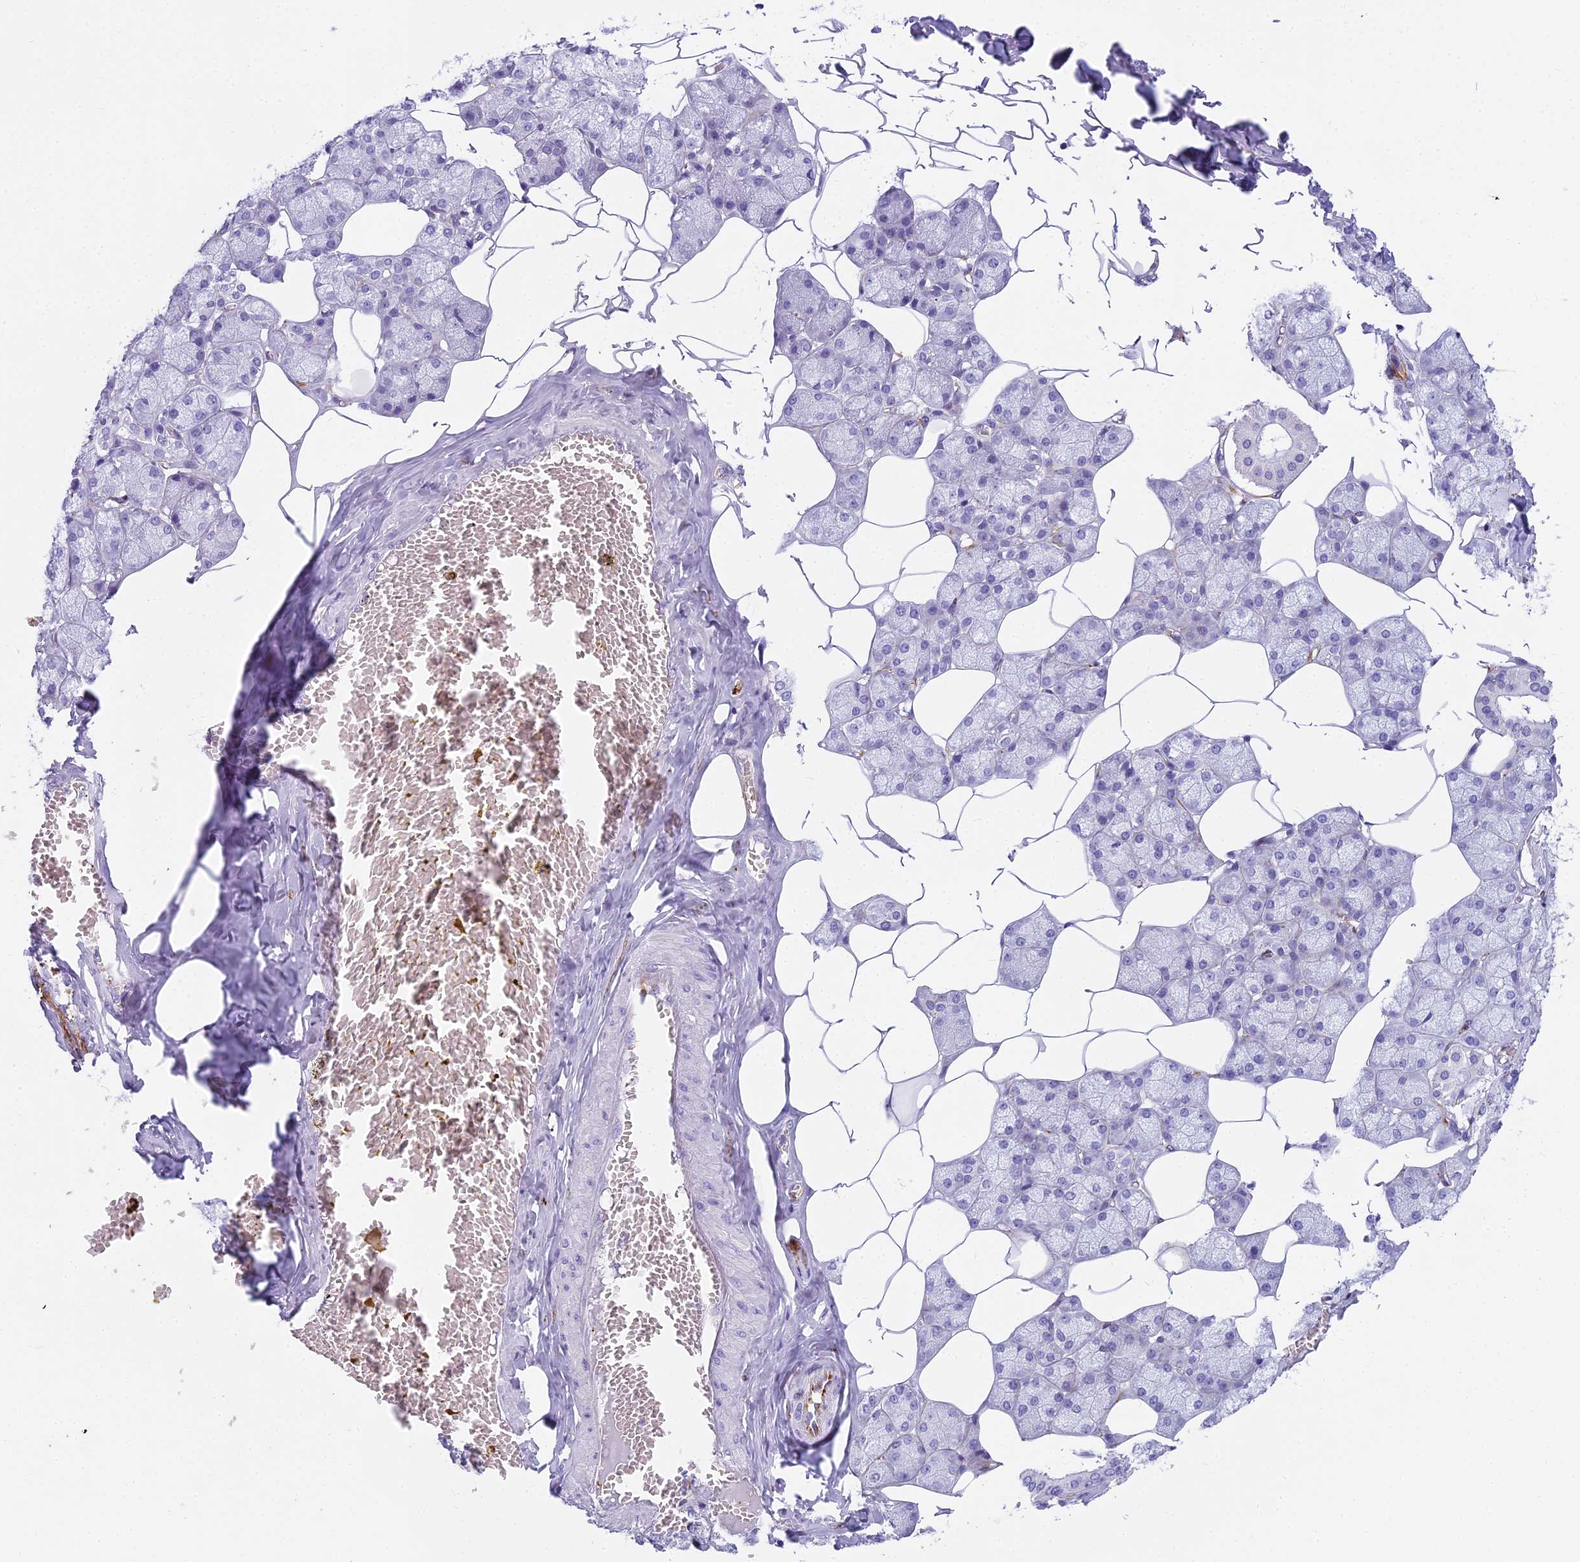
{"staining": {"intensity": "negative", "quantity": "none", "location": "none"}, "tissue": "salivary gland", "cell_type": "Glandular cells", "image_type": "normal", "snomed": [{"axis": "morphology", "description": "Normal tissue, NOS"}, {"axis": "topography", "description": "Salivary gland"}], "caption": "This histopathology image is of normal salivary gland stained with IHC to label a protein in brown with the nuclei are counter-stained blue. There is no positivity in glandular cells.", "gene": "ENSG00000265118", "patient": {"sex": "male", "age": 62}}